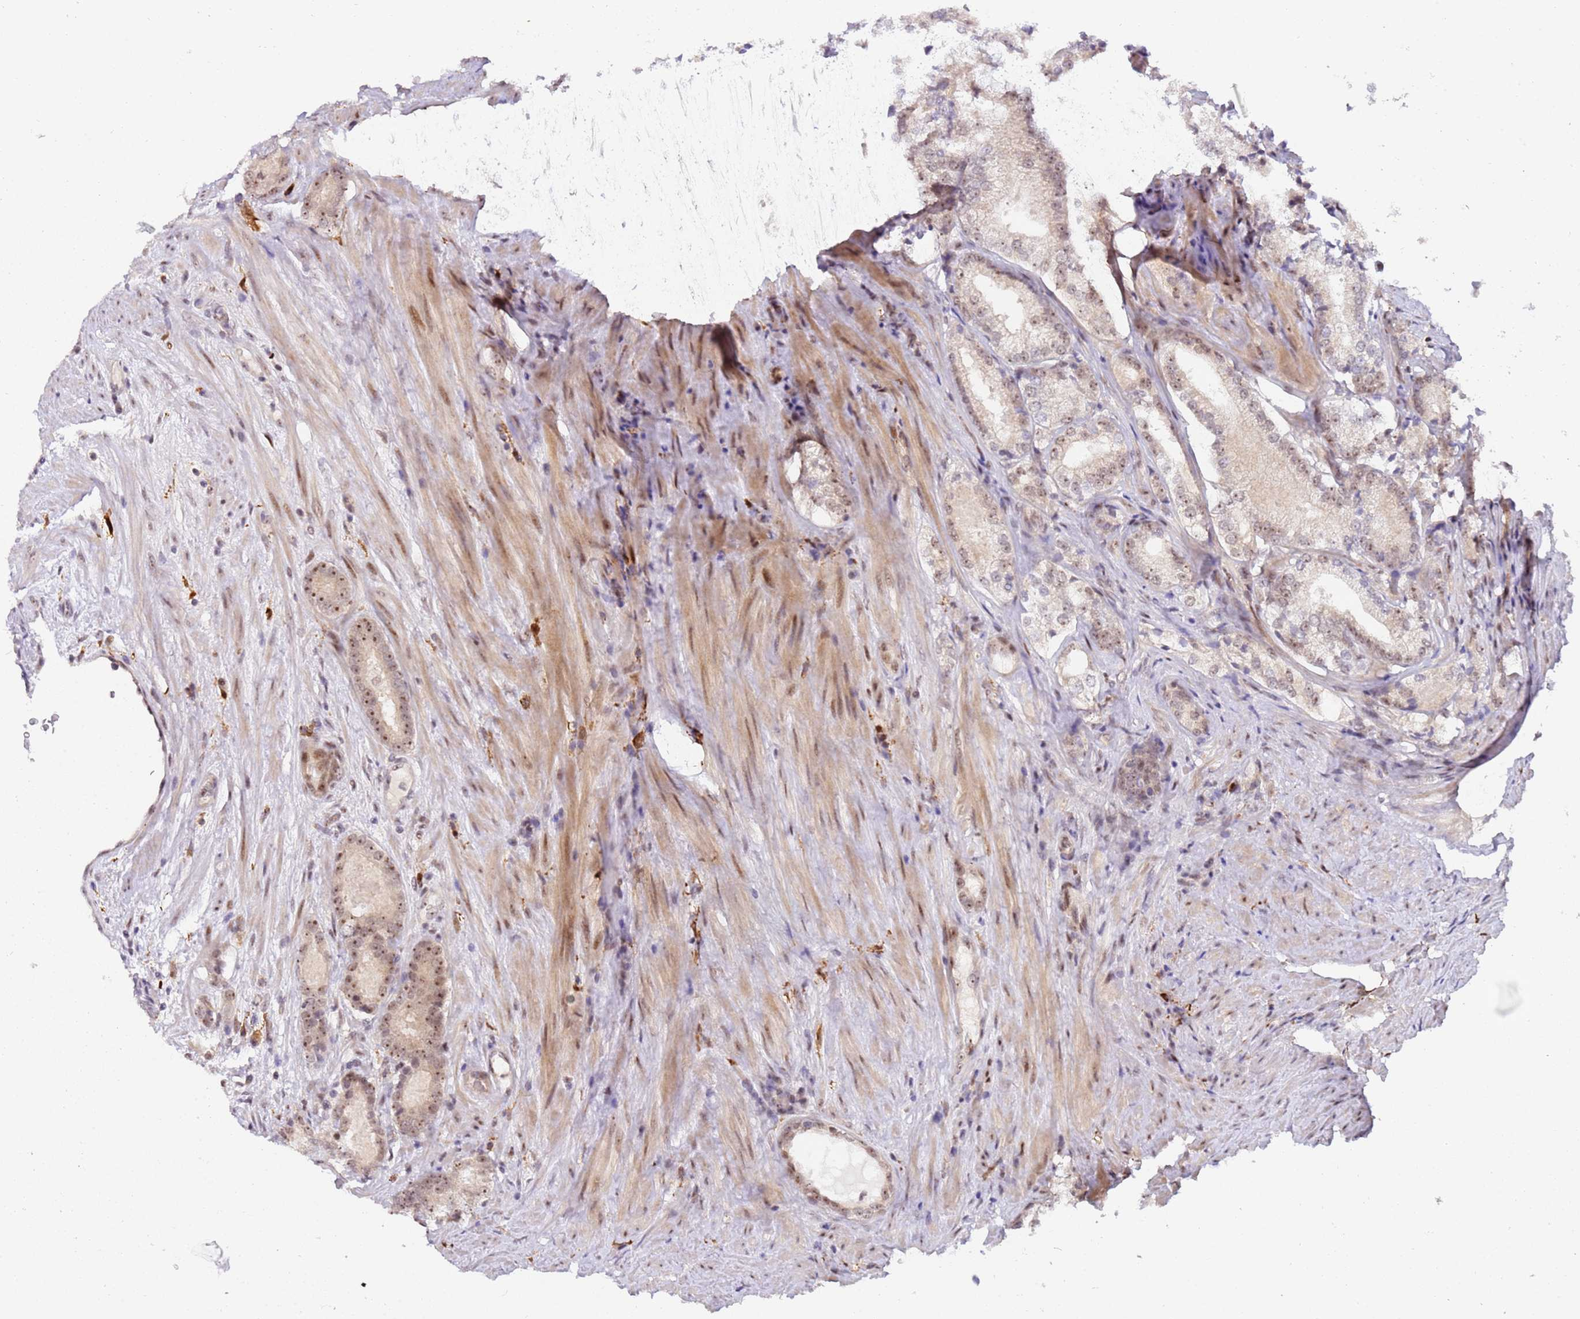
{"staining": {"intensity": "moderate", "quantity": "<25%", "location": "nuclear"}, "tissue": "prostate cancer", "cell_type": "Tumor cells", "image_type": "cancer", "snomed": [{"axis": "morphology", "description": "Adenocarcinoma, Low grade"}, {"axis": "topography", "description": "Prostate"}], "caption": "Human prostate cancer stained with a protein marker reveals moderate staining in tumor cells.", "gene": "LGALSL", "patient": {"sex": "male", "age": 68}}